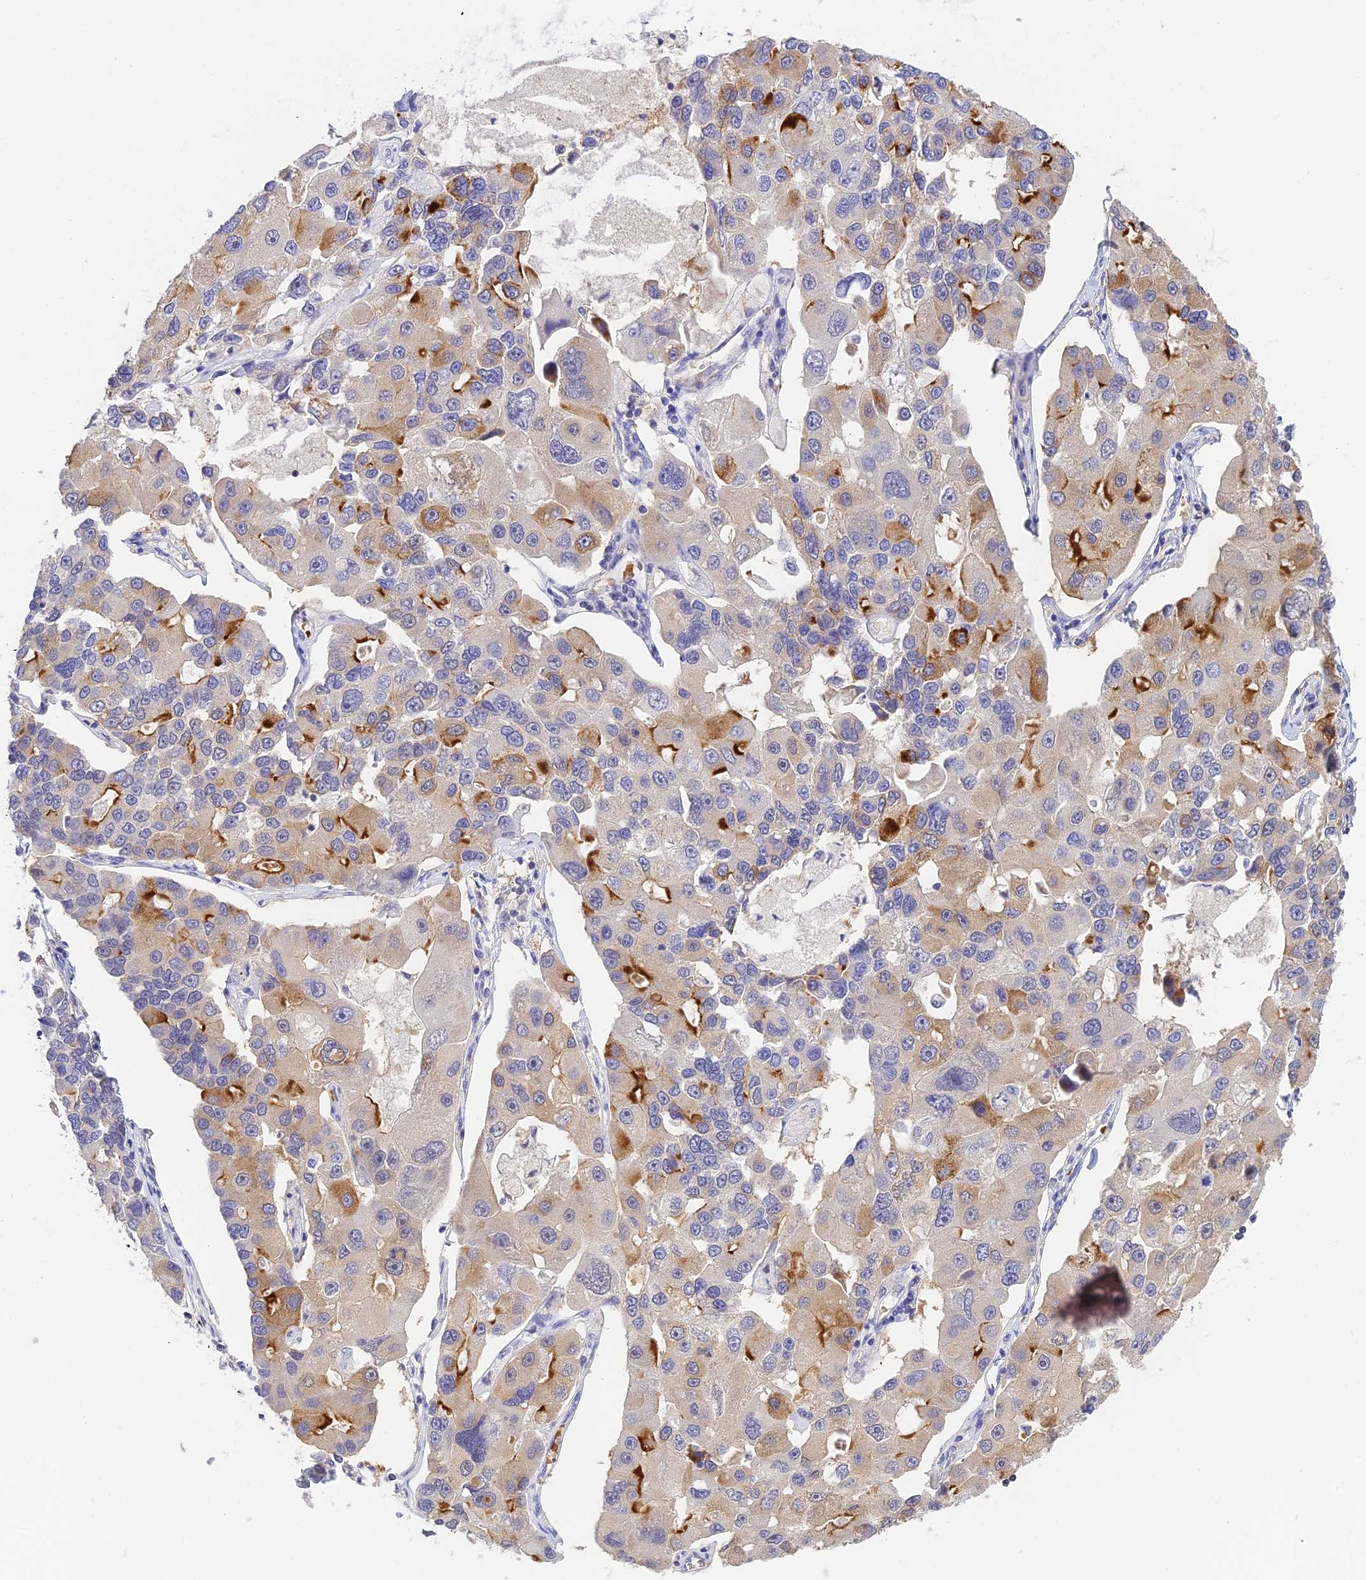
{"staining": {"intensity": "strong", "quantity": "<25%", "location": "cytoplasmic/membranous"}, "tissue": "lung cancer", "cell_type": "Tumor cells", "image_type": "cancer", "snomed": [{"axis": "morphology", "description": "Adenocarcinoma, NOS"}, {"axis": "topography", "description": "Lung"}], "caption": "Strong cytoplasmic/membranous expression is present in about <25% of tumor cells in lung cancer (adenocarcinoma).", "gene": "HDHD2", "patient": {"sex": "female", "age": 54}}